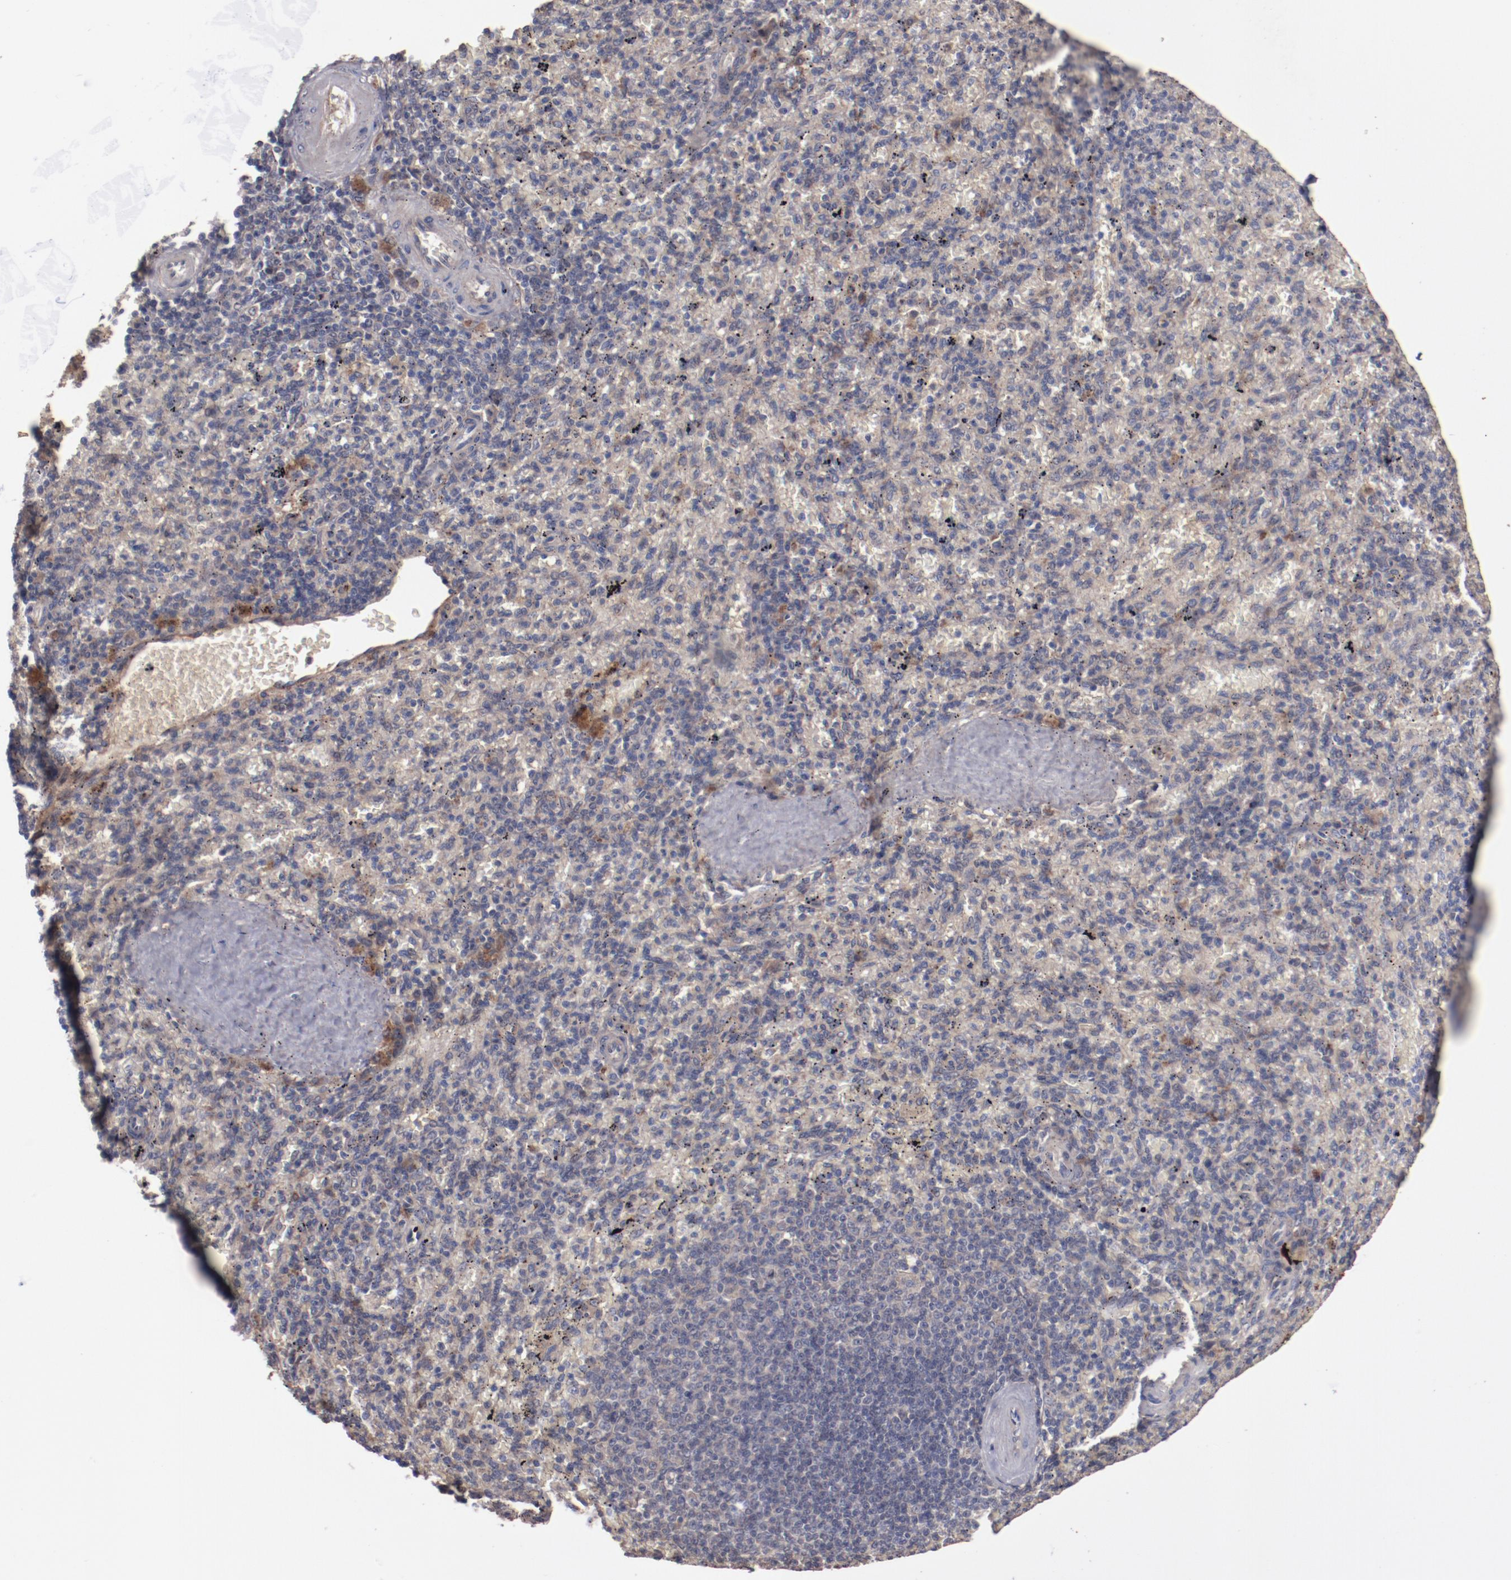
{"staining": {"intensity": "weak", "quantity": "25%-75%", "location": "cytoplasmic/membranous"}, "tissue": "spleen", "cell_type": "Cells in red pulp", "image_type": "normal", "snomed": [{"axis": "morphology", "description": "Normal tissue, NOS"}, {"axis": "topography", "description": "Spleen"}], "caption": "Cells in red pulp reveal weak cytoplasmic/membranous staining in about 25%-75% of cells in normal spleen. (DAB = brown stain, brightfield microscopy at high magnification).", "gene": "DIPK2B", "patient": {"sex": "female", "age": 43}}